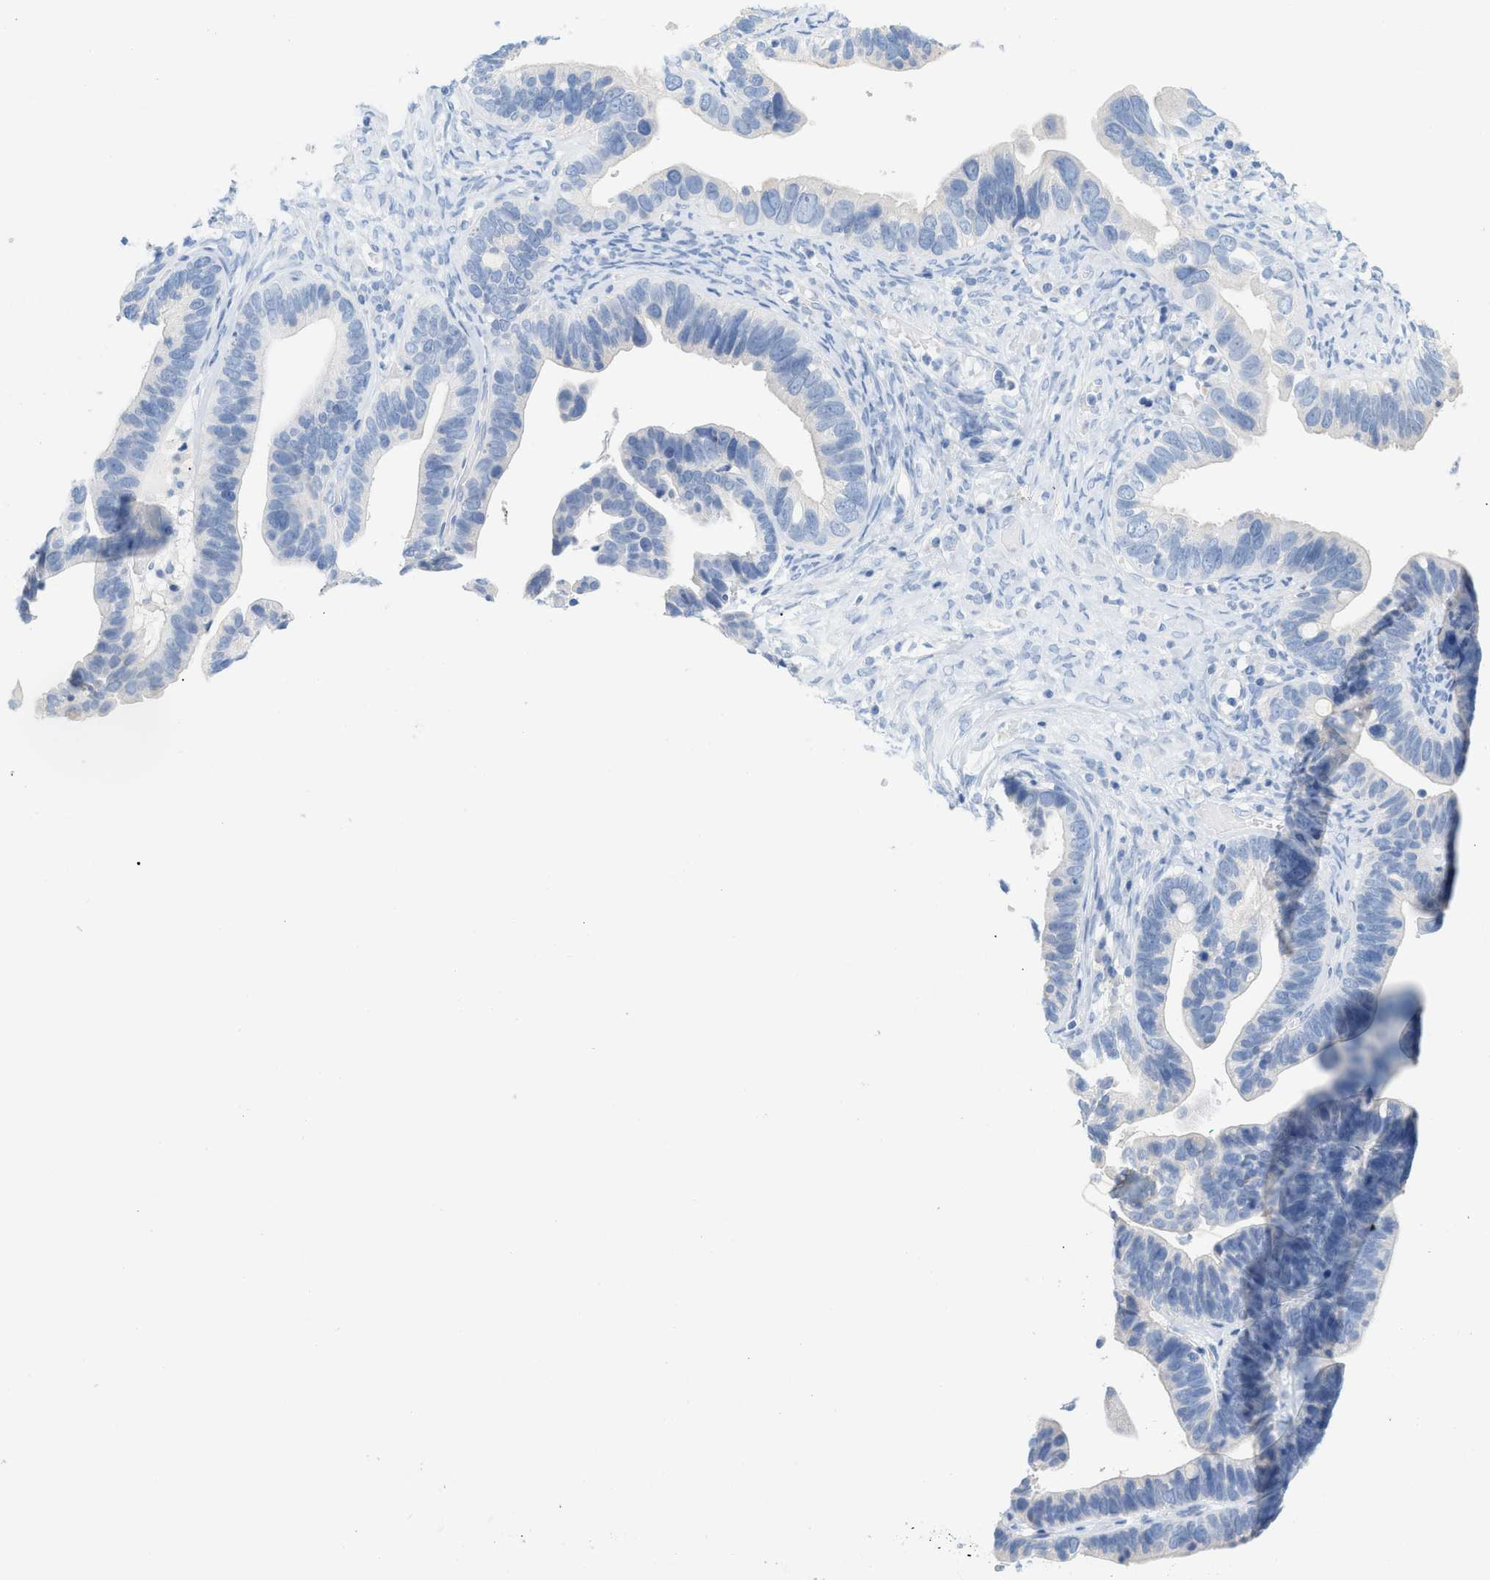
{"staining": {"intensity": "negative", "quantity": "none", "location": "none"}, "tissue": "ovarian cancer", "cell_type": "Tumor cells", "image_type": "cancer", "snomed": [{"axis": "morphology", "description": "Cystadenocarcinoma, serous, NOS"}, {"axis": "topography", "description": "Ovary"}], "caption": "A high-resolution histopathology image shows immunohistochemistry staining of ovarian serous cystadenocarcinoma, which displays no significant staining in tumor cells.", "gene": "PAPPA", "patient": {"sex": "female", "age": 56}}